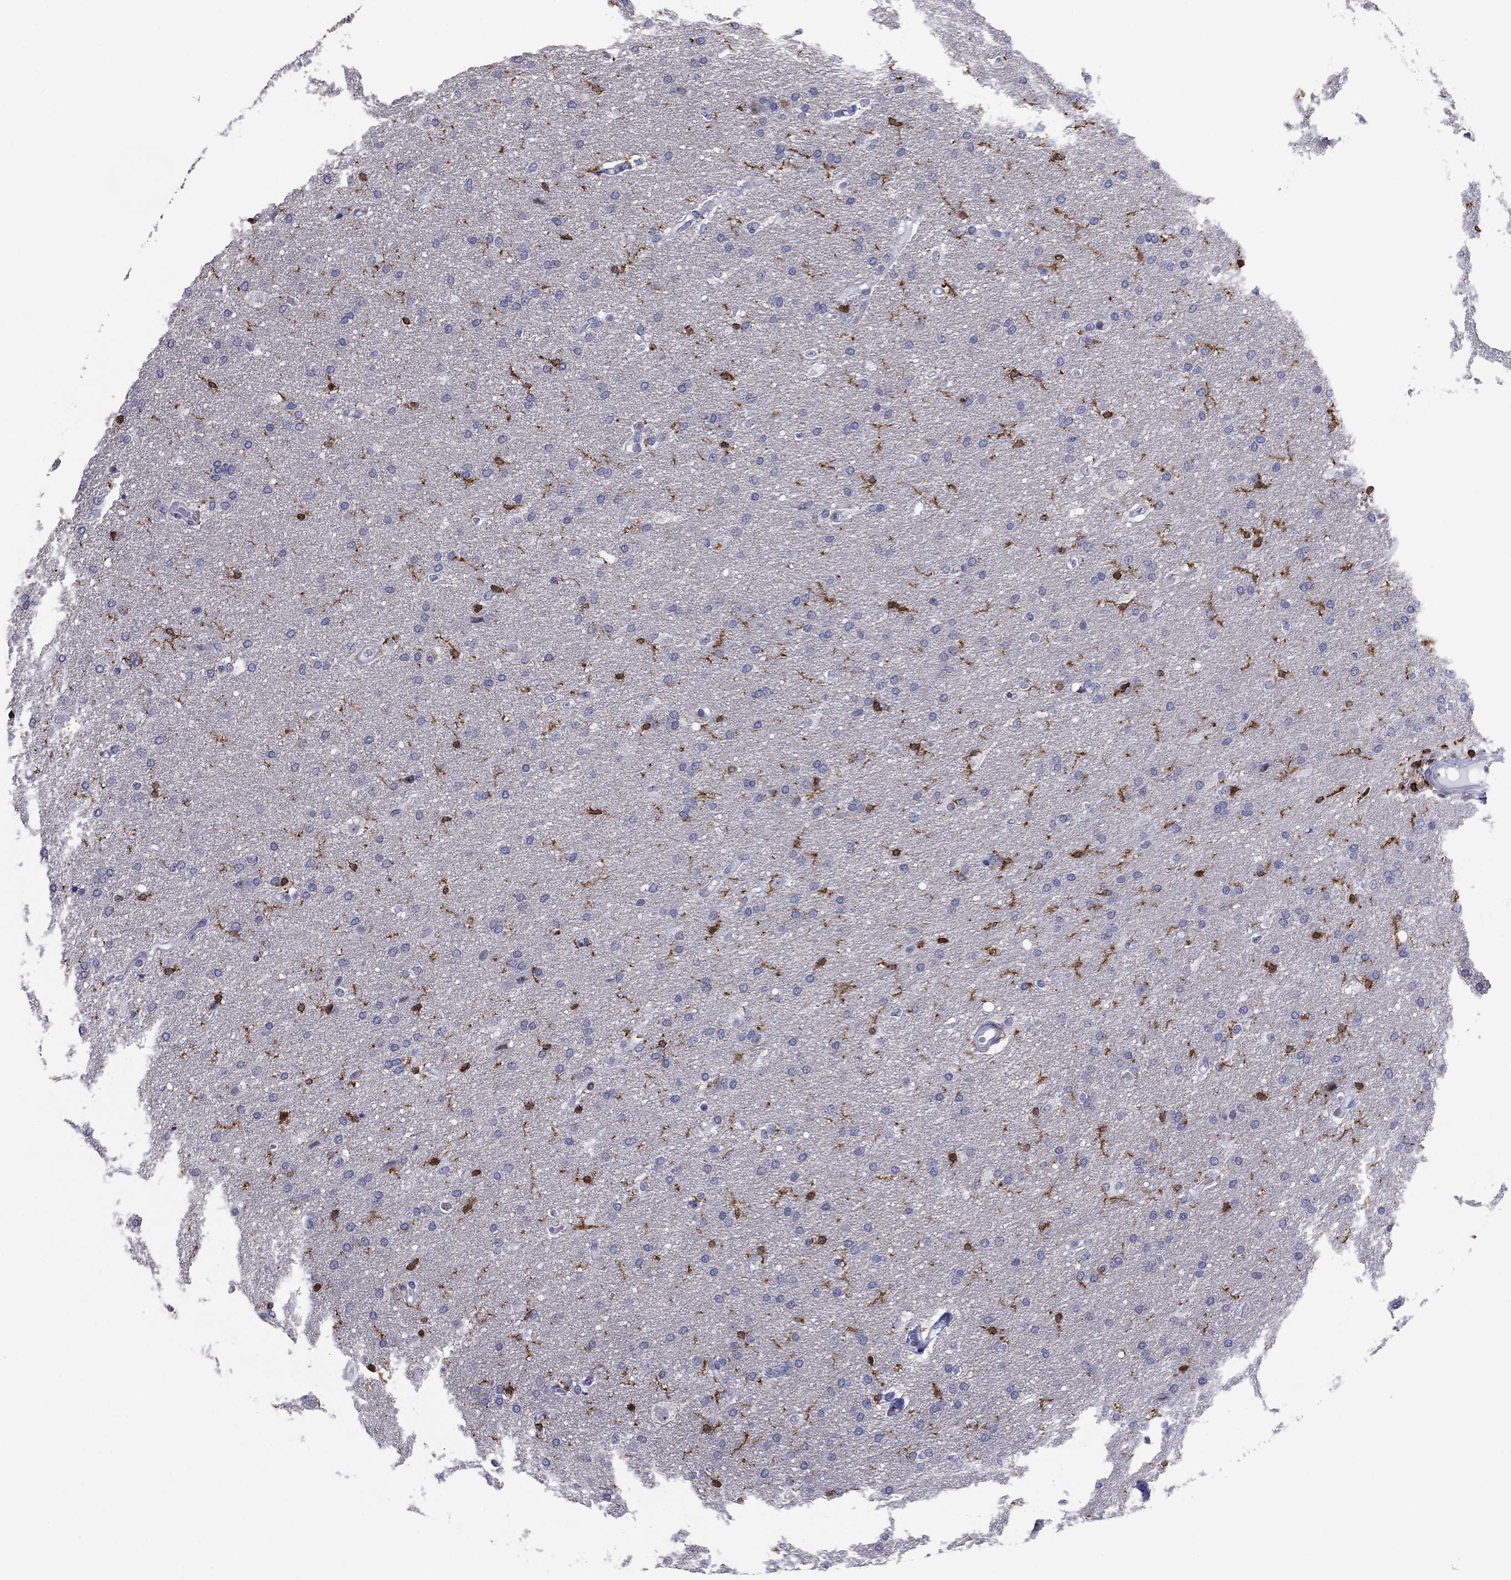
{"staining": {"intensity": "negative", "quantity": "none", "location": "none"}, "tissue": "glioma", "cell_type": "Tumor cells", "image_type": "cancer", "snomed": [{"axis": "morphology", "description": "Glioma, malignant, Low grade"}, {"axis": "topography", "description": "Brain"}], "caption": "High magnification brightfield microscopy of glioma stained with DAB (3,3'-diaminobenzidine) (brown) and counterstained with hematoxylin (blue): tumor cells show no significant staining.", "gene": "ARHGAP27", "patient": {"sex": "female", "age": 37}}